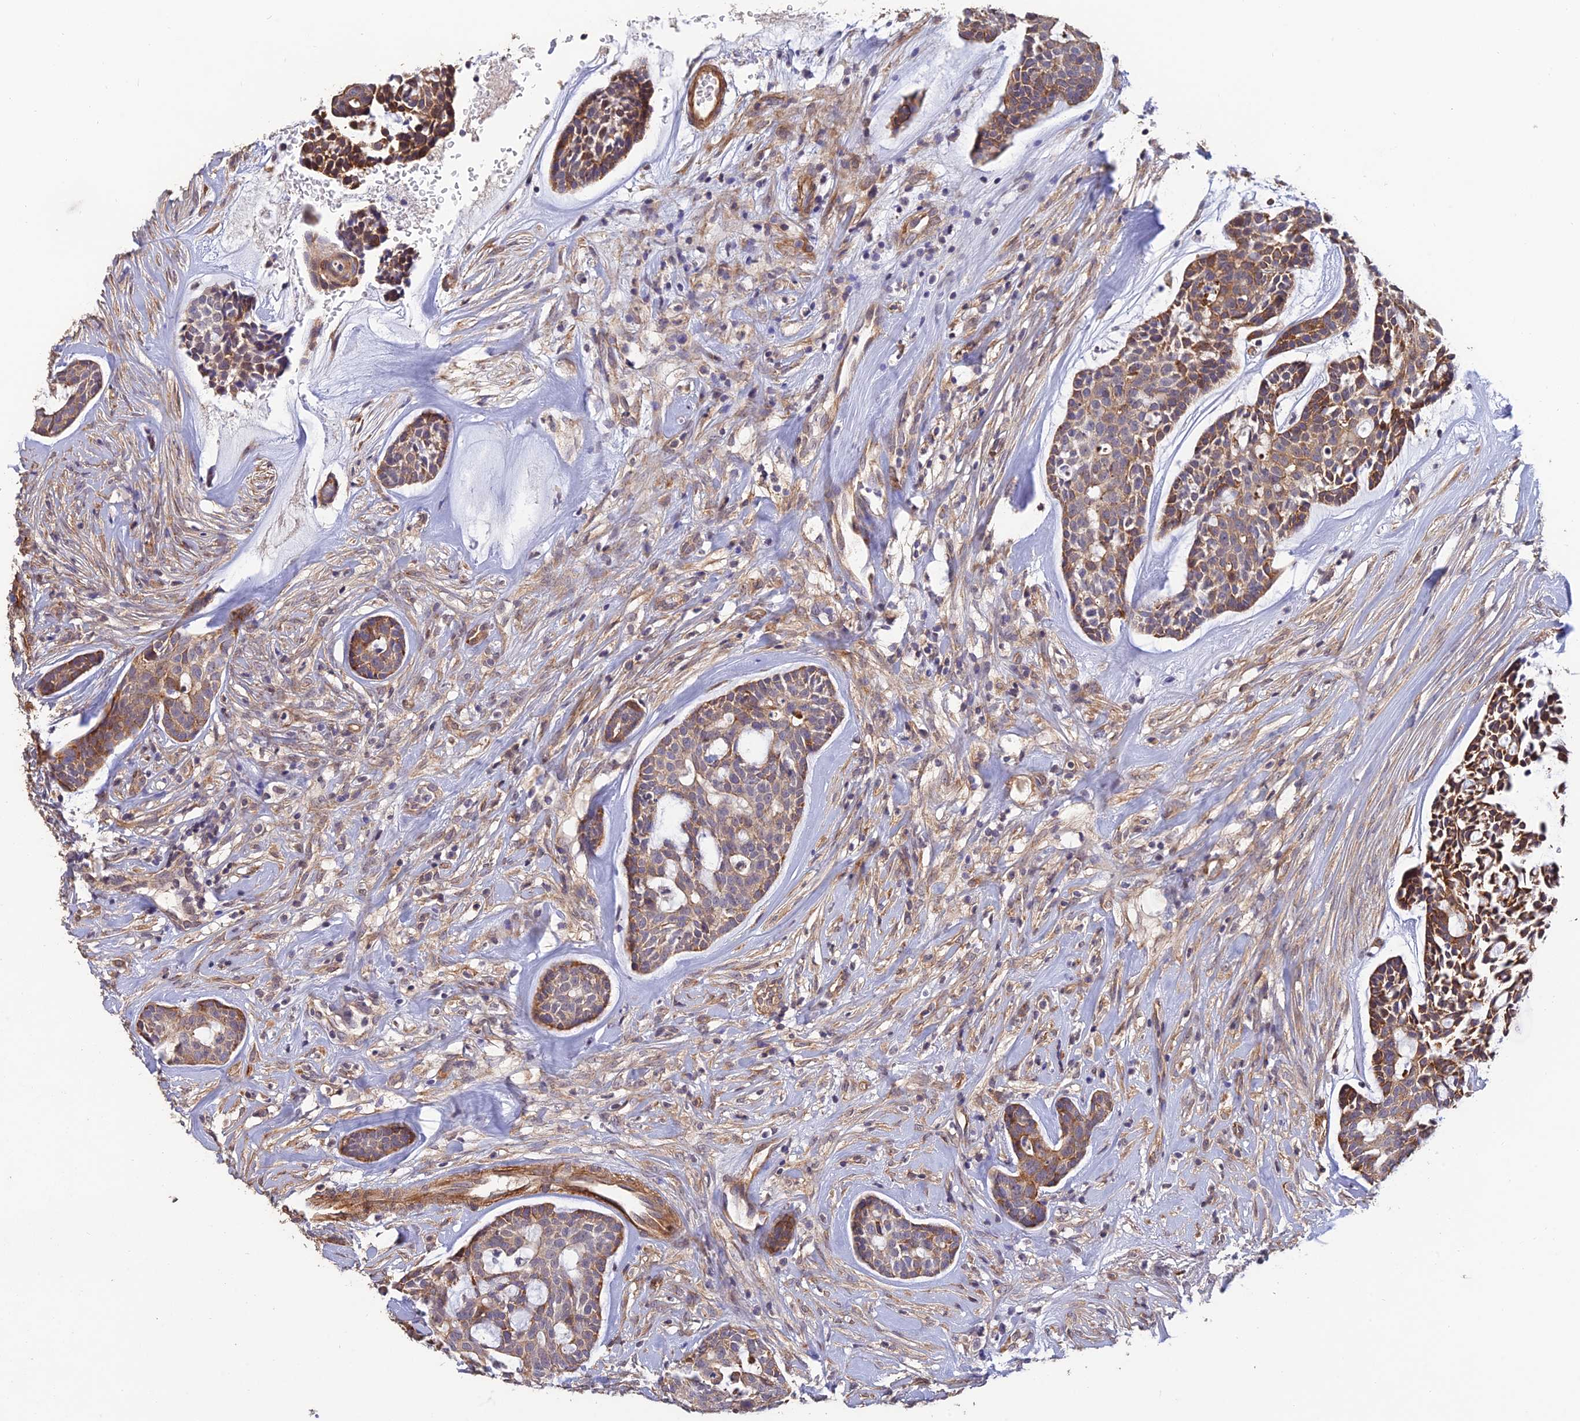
{"staining": {"intensity": "moderate", "quantity": "25%-75%", "location": "cytoplasmic/membranous"}, "tissue": "head and neck cancer", "cell_type": "Tumor cells", "image_type": "cancer", "snomed": [{"axis": "morphology", "description": "Normal tissue, NOS"}, {"axis": "morphology", "description": "Adenocarcinoma, NOS"}, {"axis": "topography", "description": "Subcutis"}, {"axis": "topography", "description": "Nasopharynx"}, {"axis": "topography", "description": "Head-Neck"}], "caption": "Tumor cells display moderate cytoplasmic/membranous positivity in about 25%-75% of cells in head and neck adenocarcinoma. Immunohistochemistry (ihc) stains the protein in brown and the nuclei are stained blue.", "gene": "PAGR1", "patient": {"sex": "female", "age": 73}}